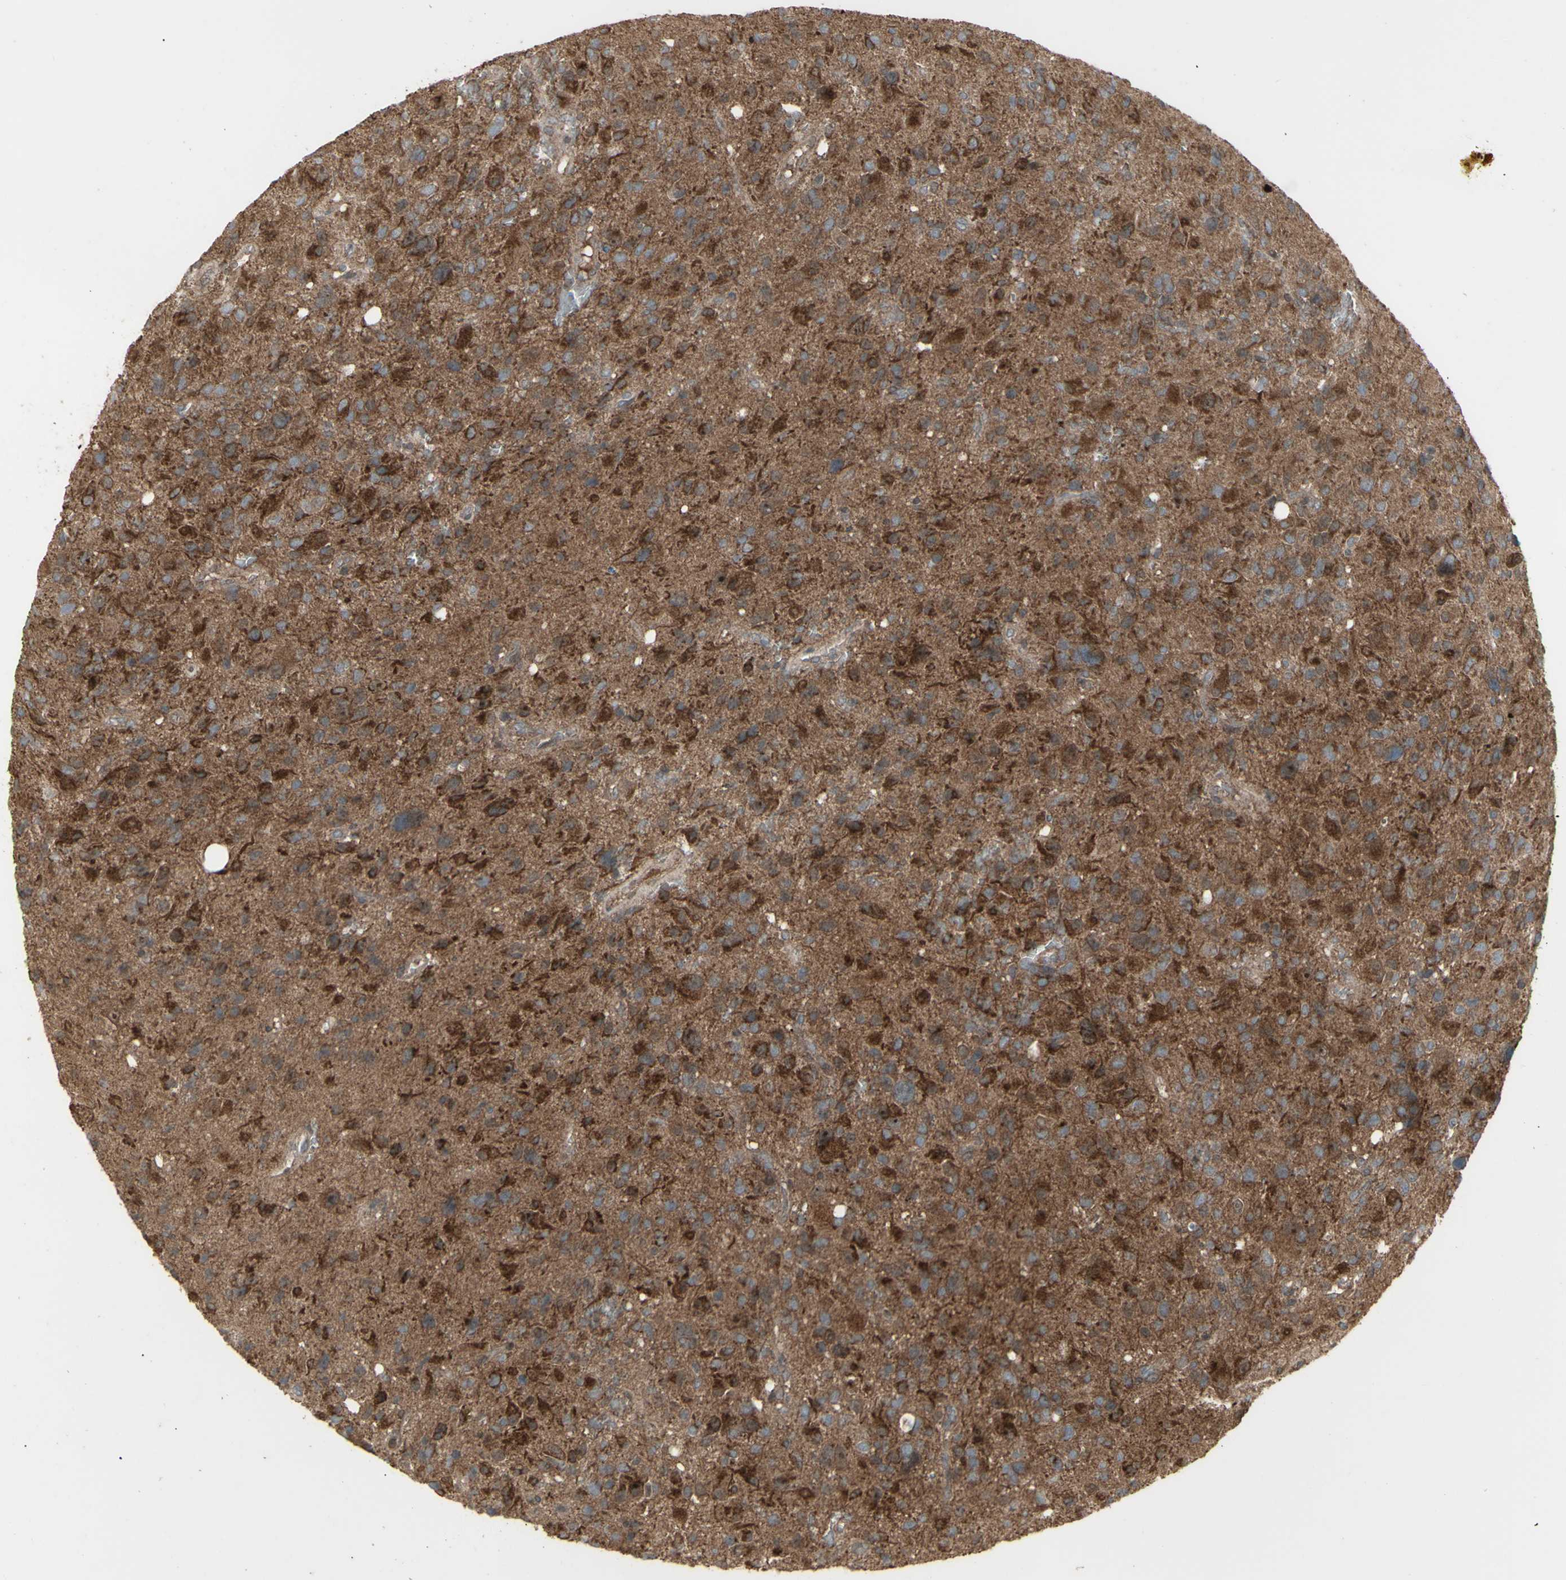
{"staining": {"intensity": "strong", "quantity": ">75%", "location": "cytoplasmic/membranous"}, "tissue": "glioma", "cell_type": "Tumor cells", "image_type": "cancer", "snomed": [{"axis": "morphology", "description": "Glioma, malignant, High grade"}, {"axis": "topography", "description": "Brain"}], "caption": "A high amount of strong cytoplasmic/membranous expression is present in approximately >75% of tumor cells in malignant glioma (high-grade) tissue.", "gene": "RNASEL", "patient": {"sex": "male", "age": 48}}